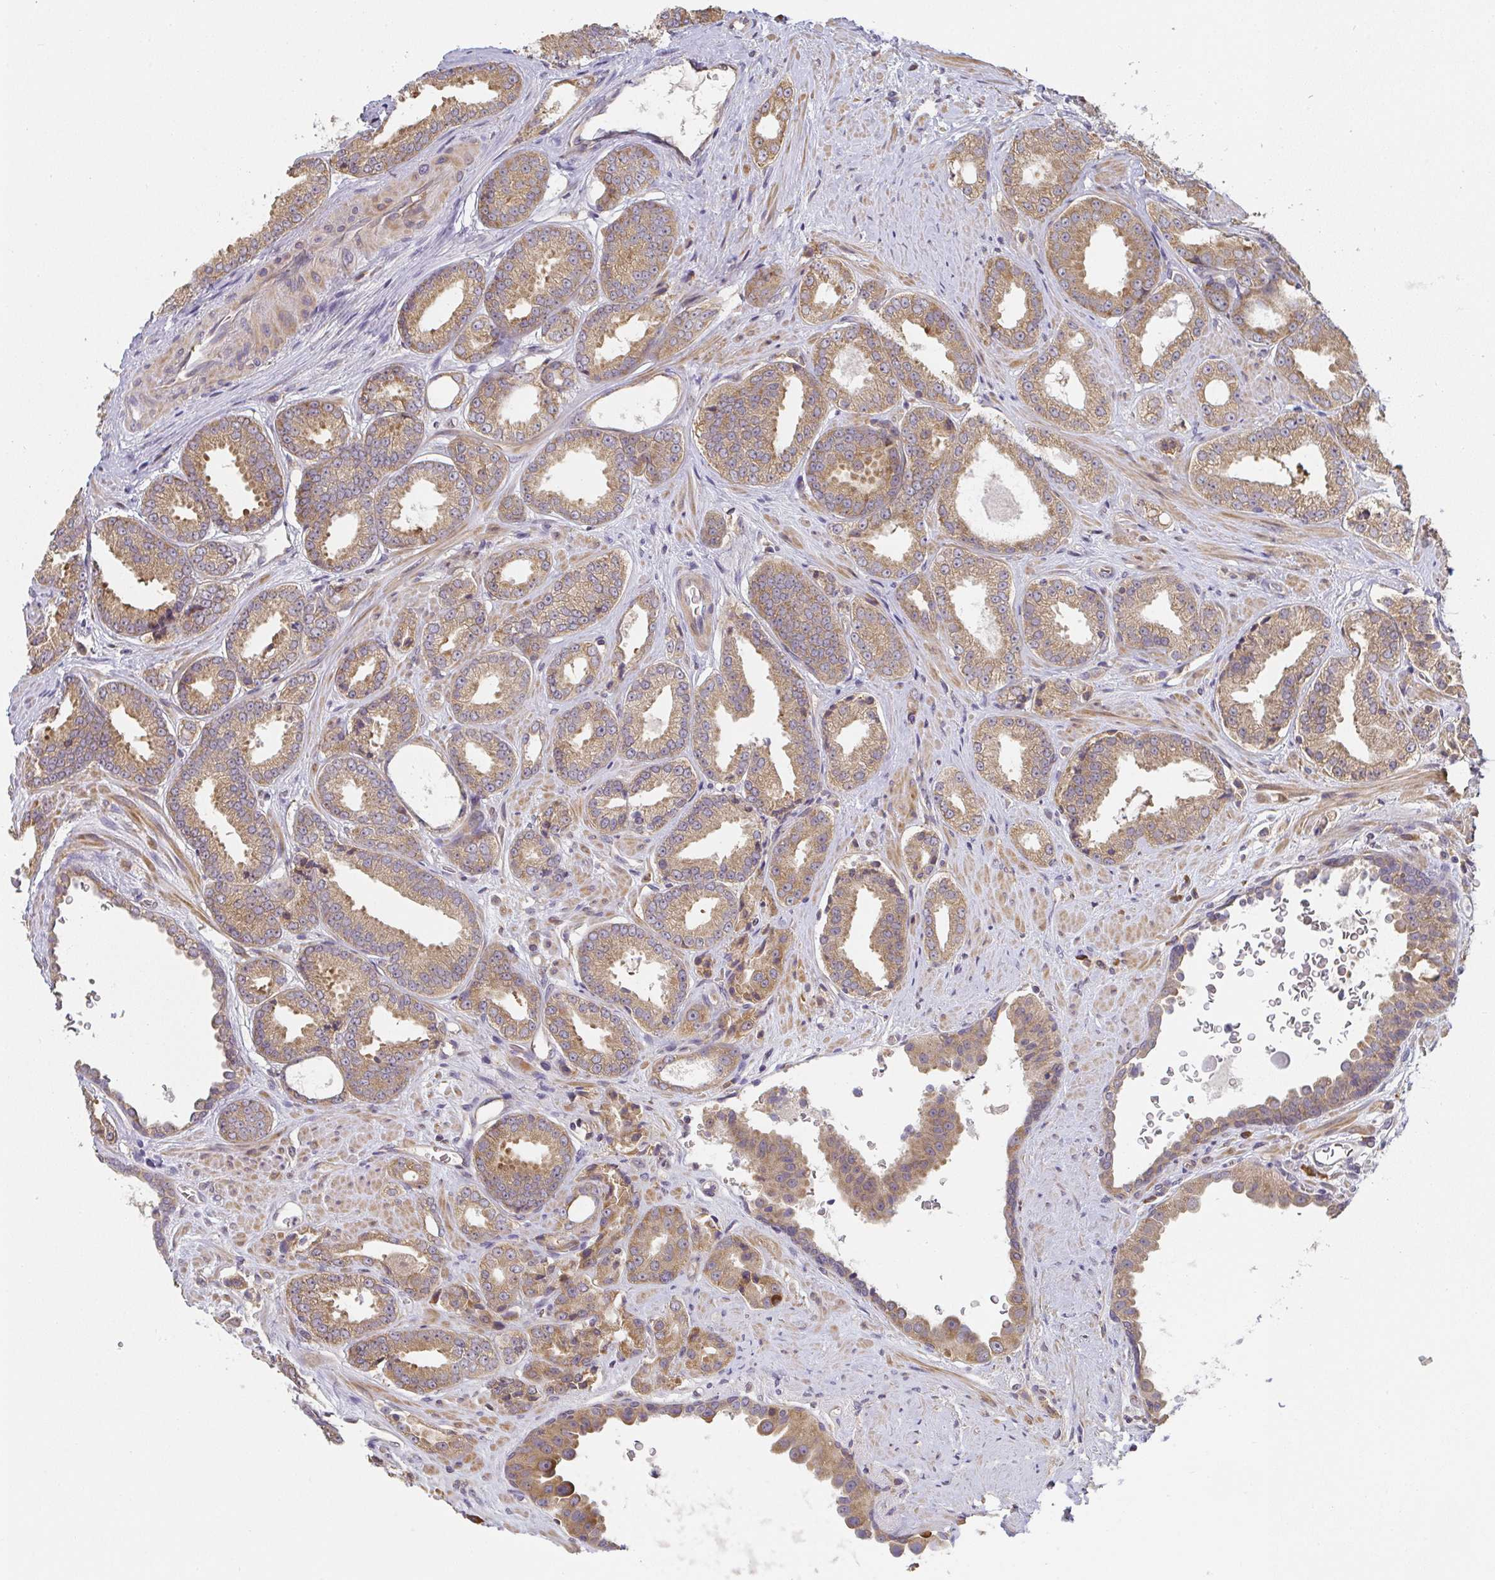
{"staining": {"intensity": "moderate", "quantity": ">75%", "location": "cytoplasmic/membranous"}, "tissue": "prostate cancer", "cell_type": "Tumor cells", "image_type": "cancer", "snomed": [{"axis": "morphology", "description": "Adenocarcinoma, Low grade"}, {"axis": "topography", "description": "Prostate"}], "caption": "IHC image of neoplastic tissue: human prostate cancer stained using immunohistochemistry (IHC) demonstrates medium levels of moderate protein expression localized specifically in the cytoplasmic/membranous of tumor cells, appearing as a cytoplasmic/membranous brown color.", "gene": "SLC35B3", "patient": {"sex": "male", "age": 67}}